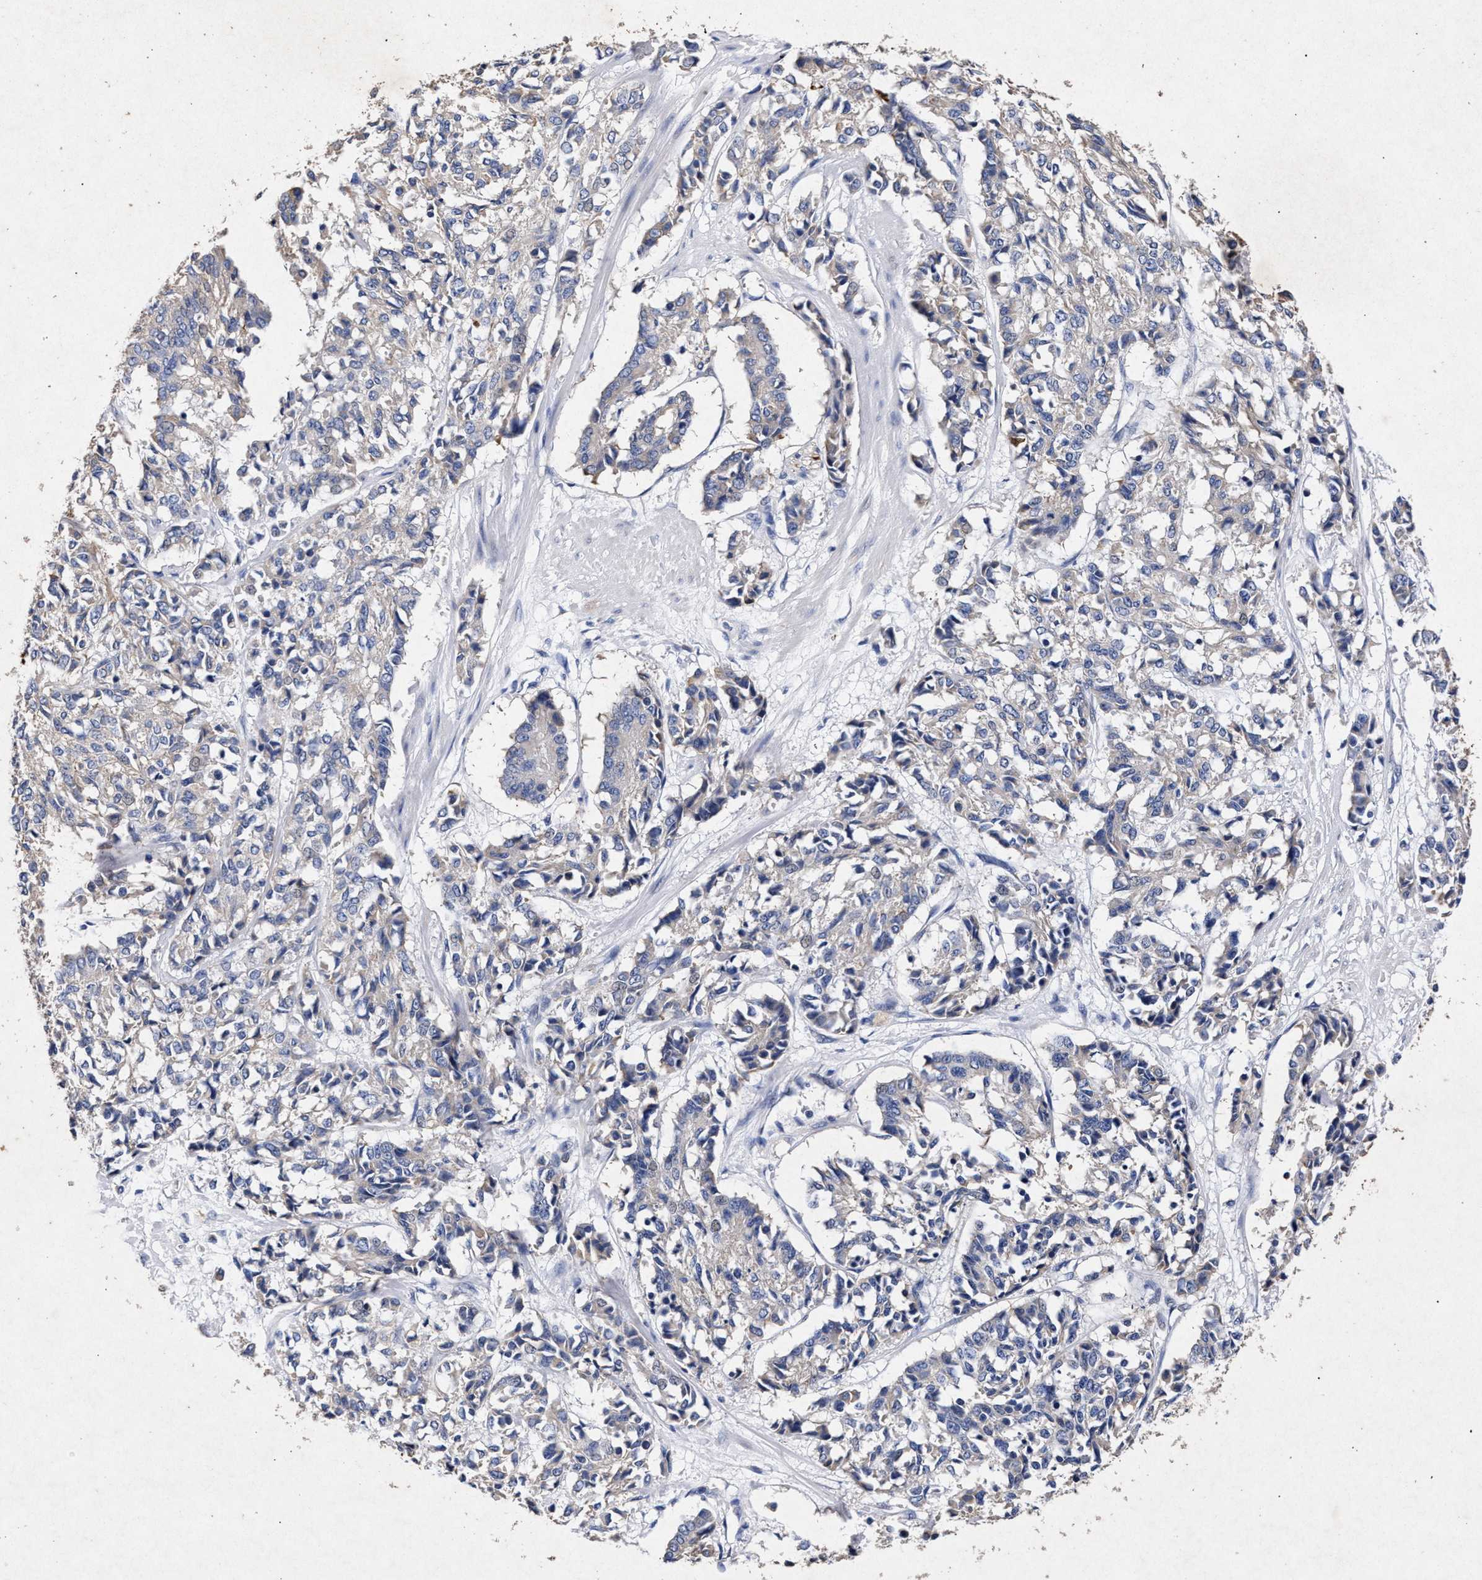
{"staining": {"intensity": "negative", "quantity": "none", "location": "none"}, "tissue": "cervical cancer", "cell_type": "Tumor cells", "image_type": "cancer", "snomed": [{"axis": "morphology", "description": "Squamous cell carcinoma, NOS"}, {"axis": "topography", "description": "Cervix"}], "caption": "Immunohistochemistry image of neoplastic tissue: human cervical cancer (squamous cell carcinoma) stained with DAB demonstrates no significant protein staining in tumor cells.", "gene": "ATP1A2", "patient": {"sex": "female", "age": 35}}